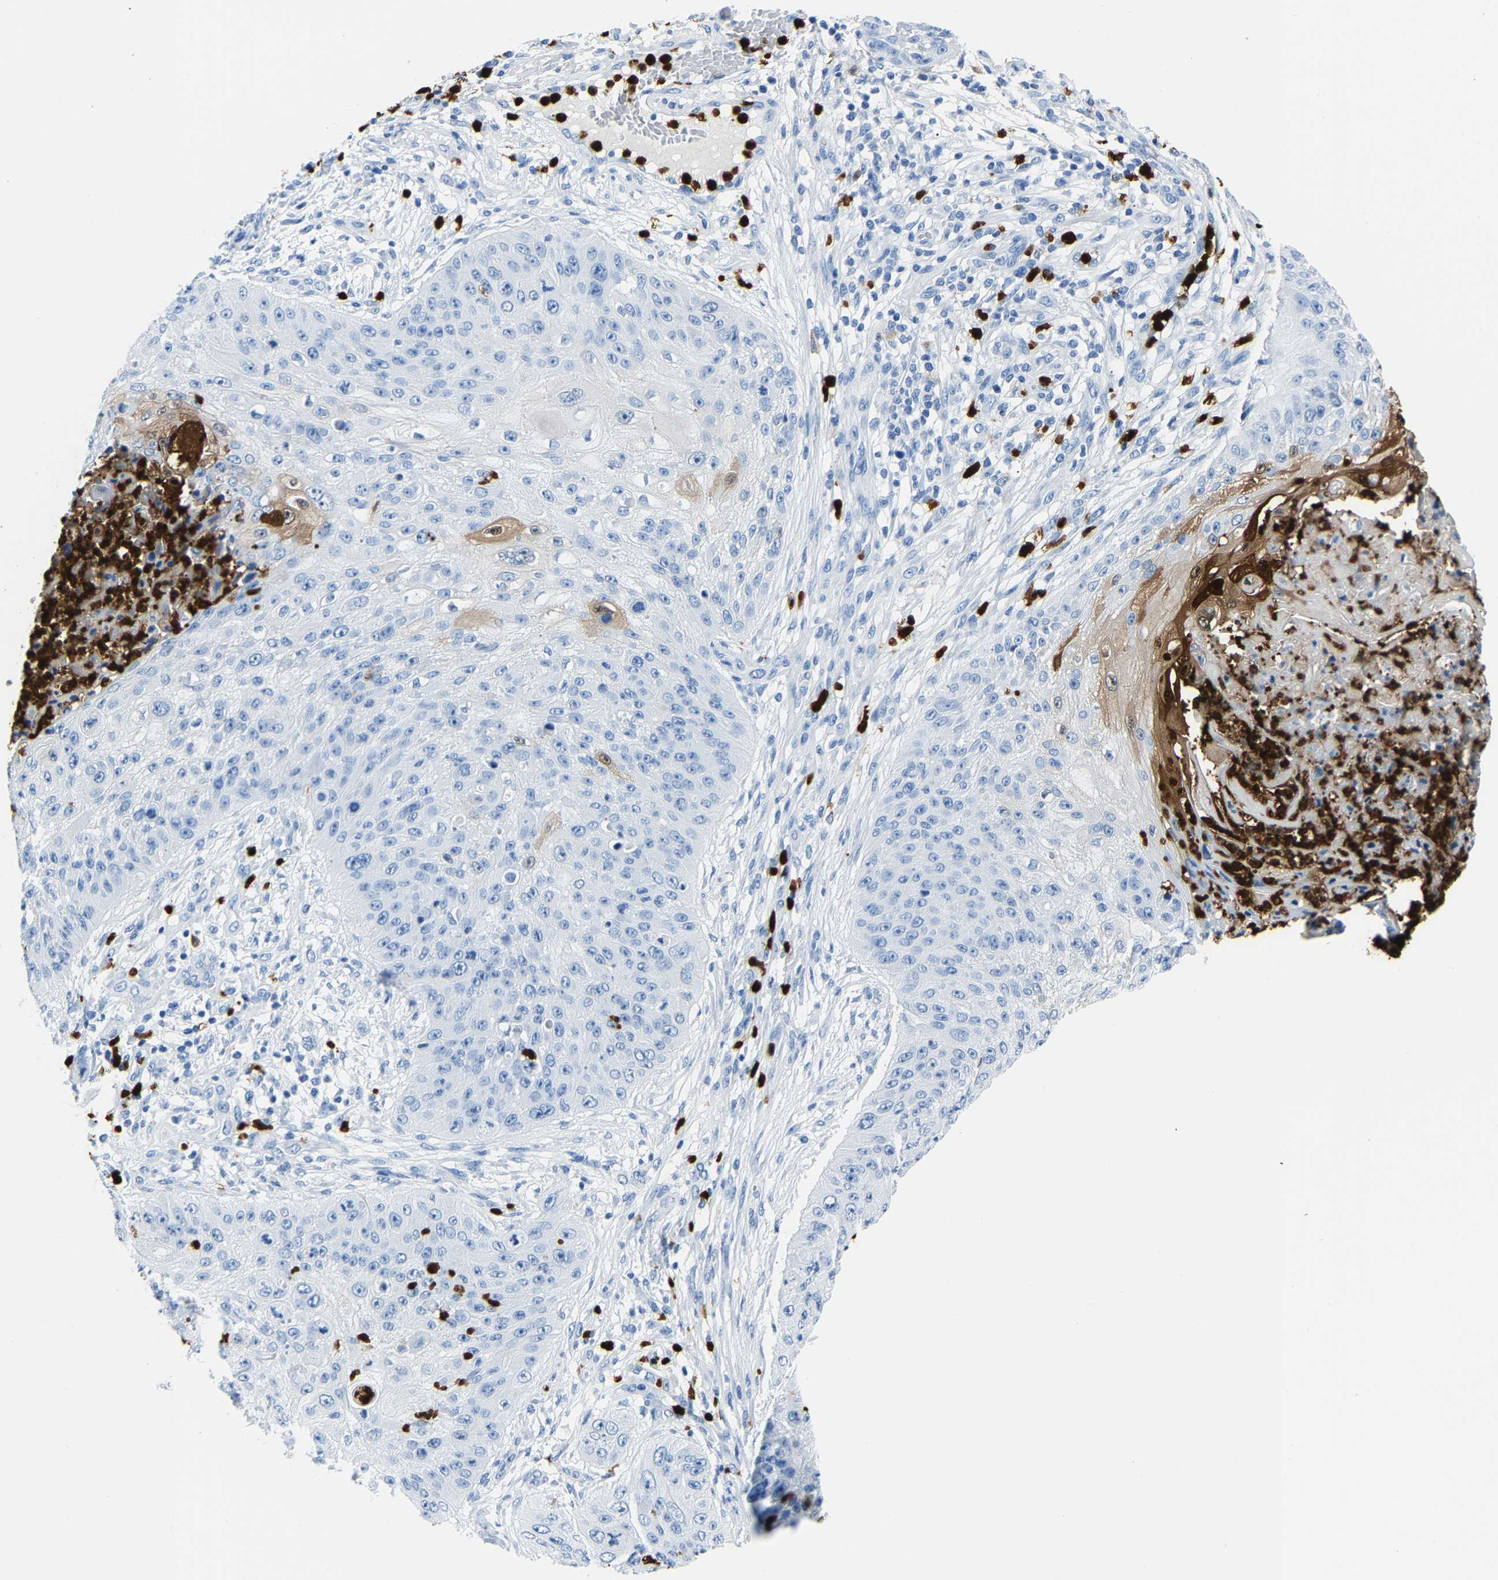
{"staining": {"intensity": "negative", "quantity": "none", "location": "none"}, "tissue": "skin cancer", "cell_type": "Tumor cells", "image_type": "cancer", "snomed": [{"axis": "morphology", "description": "Squamous cell carcinoma, NOS"}, {"axis": "topography", "description": "Skin"}], "caption": "An image of skin cancer stained for a protein displays no brown staining in tumor cells.", "gene": "S100P", "patient": {"sex": "female", "age": 80}}